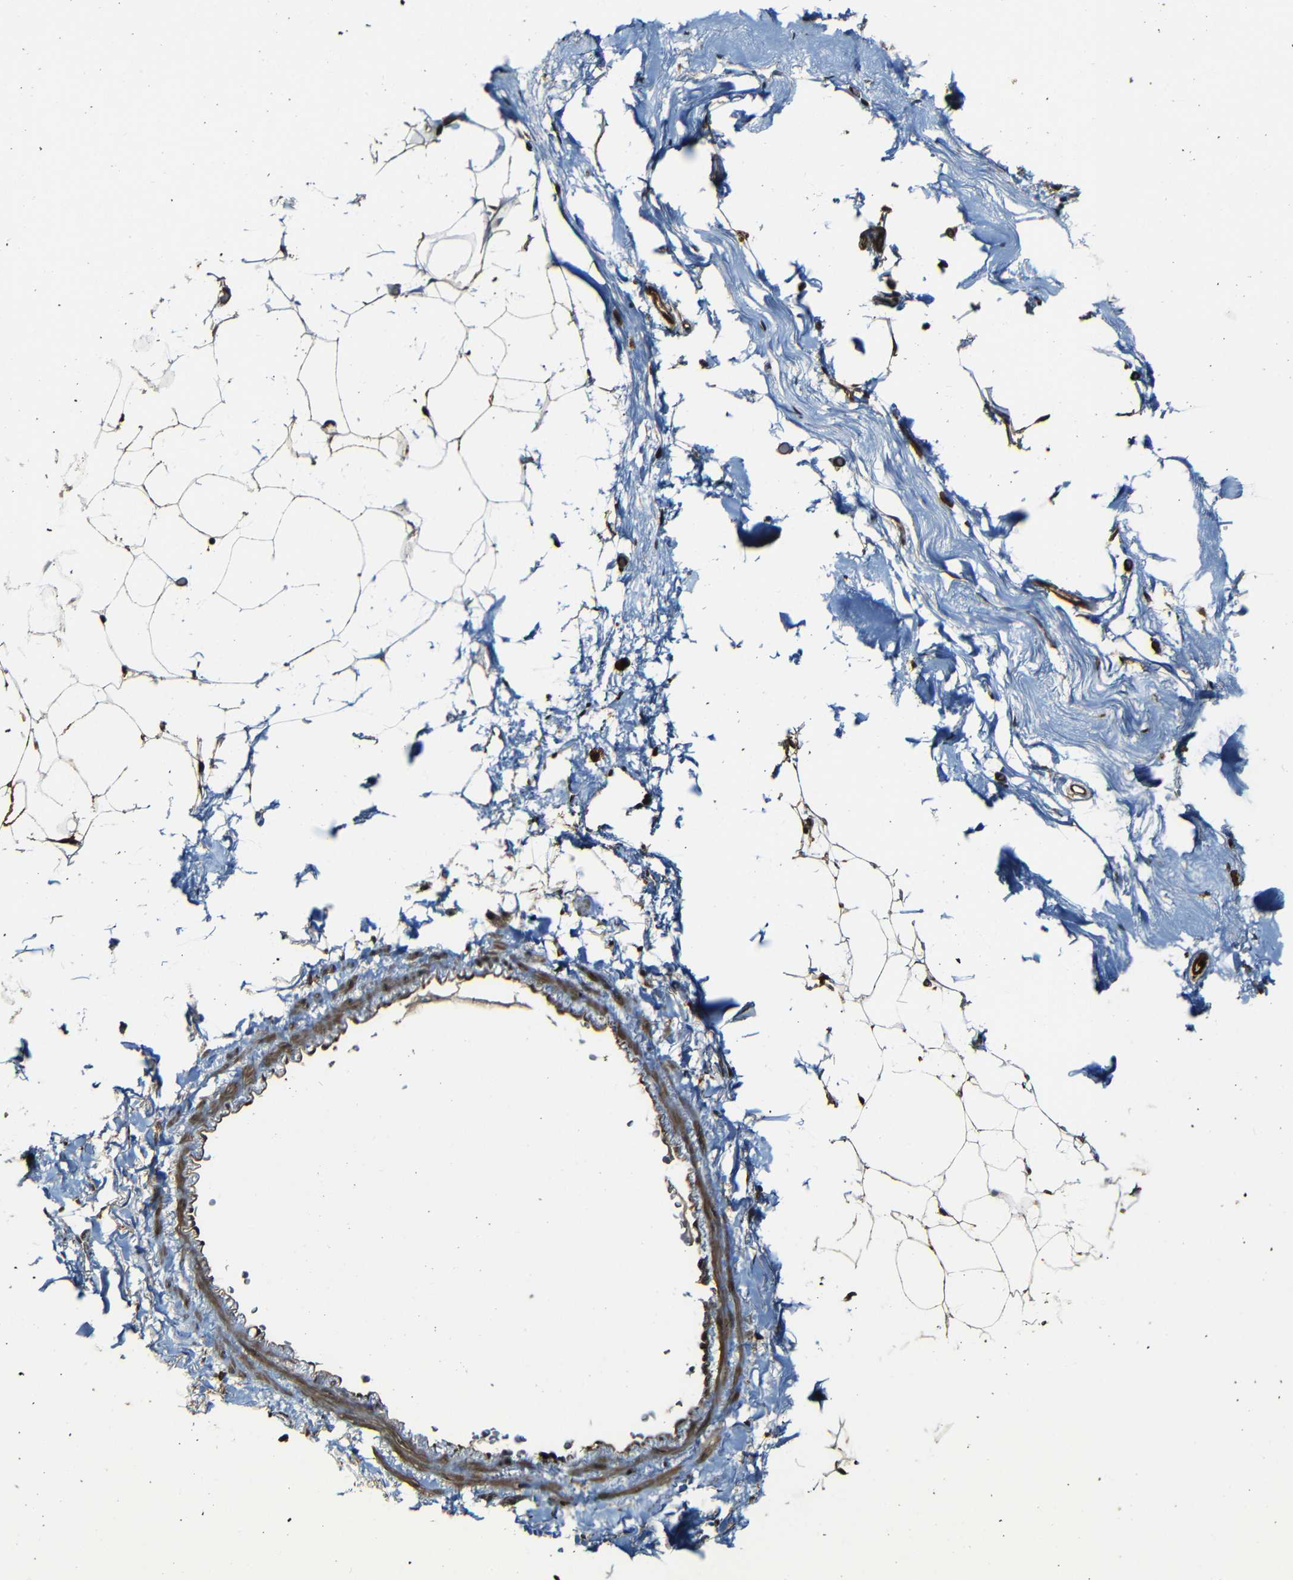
{"staining": {"intensity": "moderate", "quantity": ">75%", "location": "cytoplasmic/membranous"}, "tissue": "adipose tissue", "cell_type": "Adipocytes", "image_type": "normal", "snomed": [{"axis": "morphology", "description": "Normal tissue, NOS"}, {"axis": "topography", "description": "Breast"}, {"axis": "topography", "description": "Soft tissue"}], "caption": "This histopathology image shows immunohistochemistry staining of unremarkable human adipose tissue, with medium moderate cytoplasmic/membranous positivity in approximately >75% of adipocytes.", "gene": "RELL1", "patient": {"sex": "female", "age": 75}}